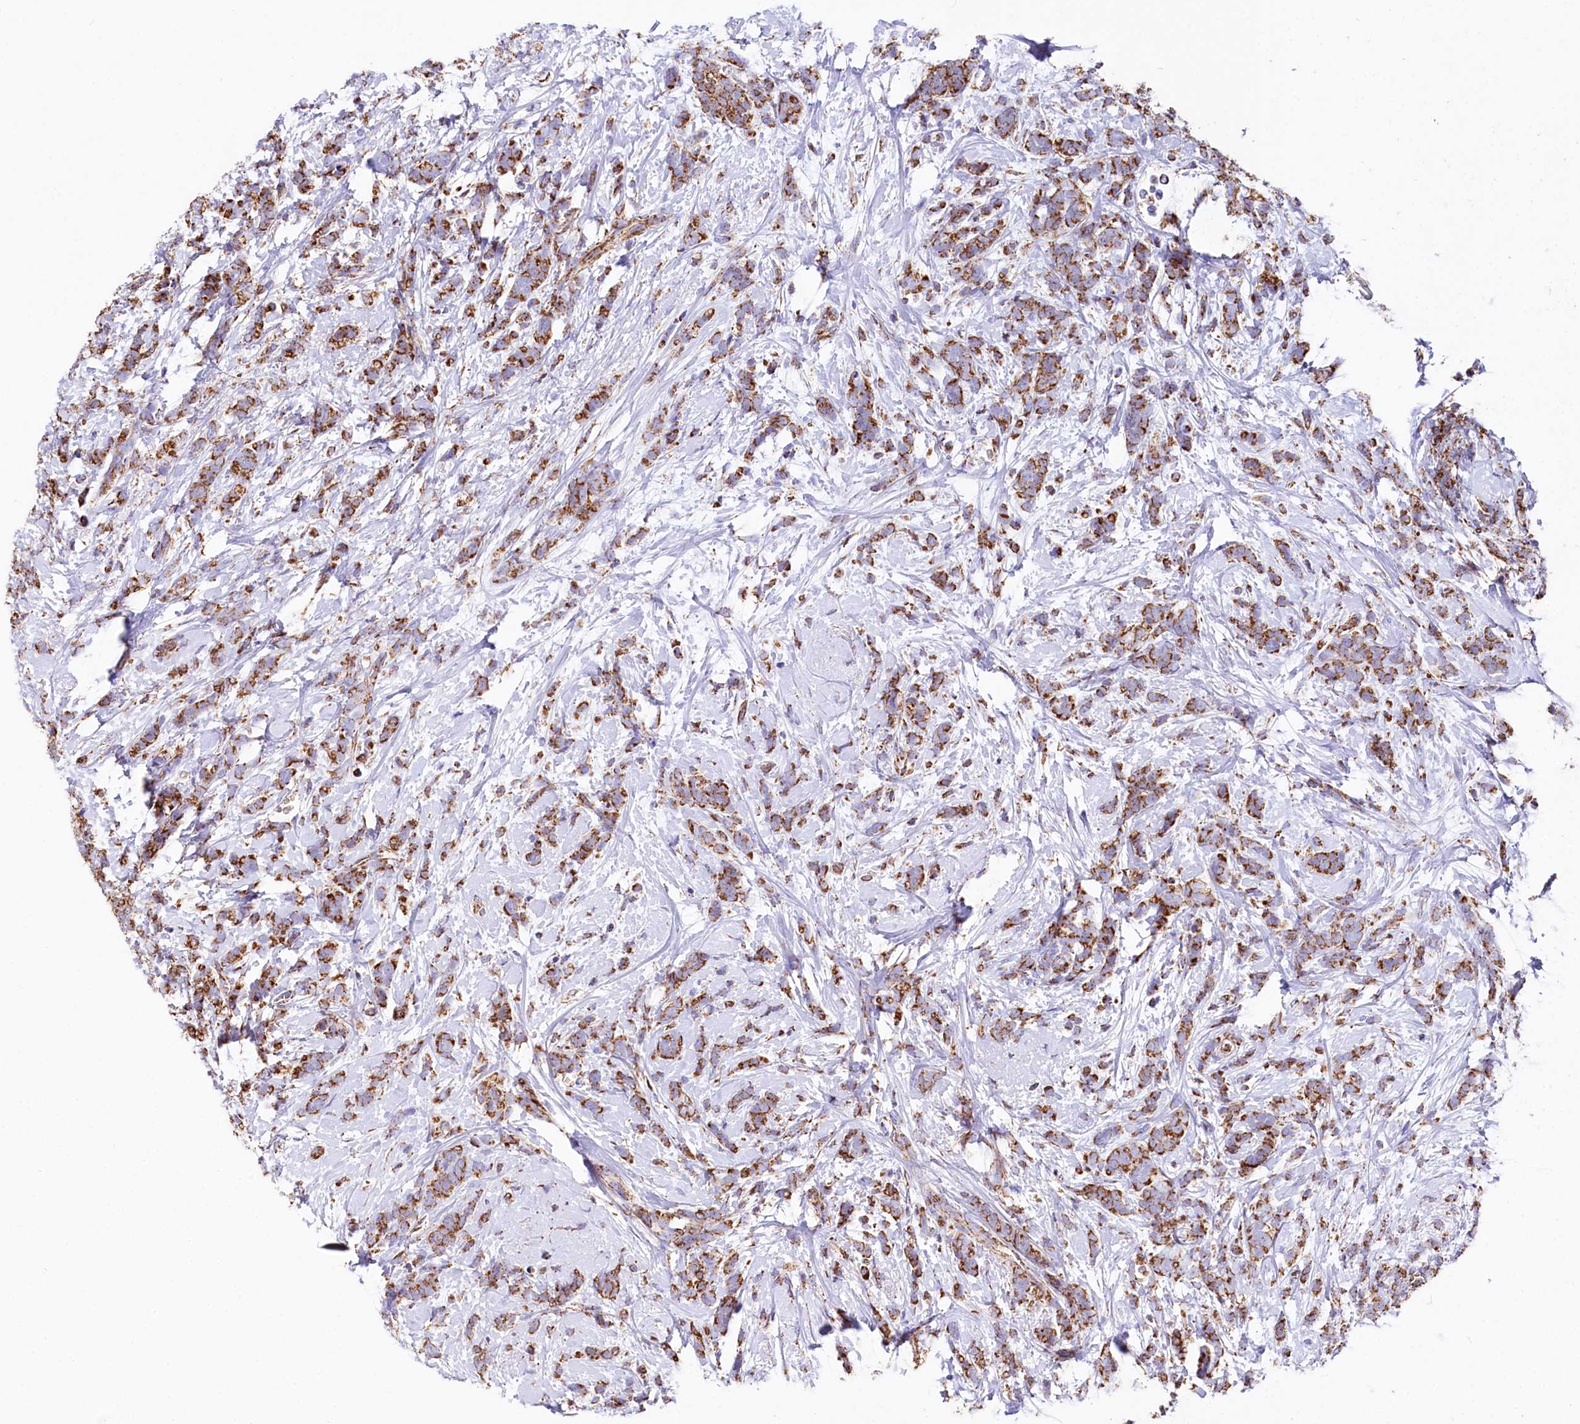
{"staining": {"intensity": "moderate", "quantity": ">75%", "location": "cytoplasmic/membranous"}, "tissue": "breast cancer", "cell_type": "Tumor cells", "image_type": "cancer", "snomed": [{"axis": "morphology", "description": "Lobular carcinoma"}, {"axis": "topography", "description": "Breast"}], "caption": "High-magnification brightfield microscopy of breast cancer (lobular carcinoma) stained with DAB (brown) and counterstained with hematoxylin (blue). tumor cells exhibit moderate cytoplasmic/membranous positivity is seen in approximately>75% of cells.", "gene": "APLP2", "patient": {"sex": "female", "age": 58}}